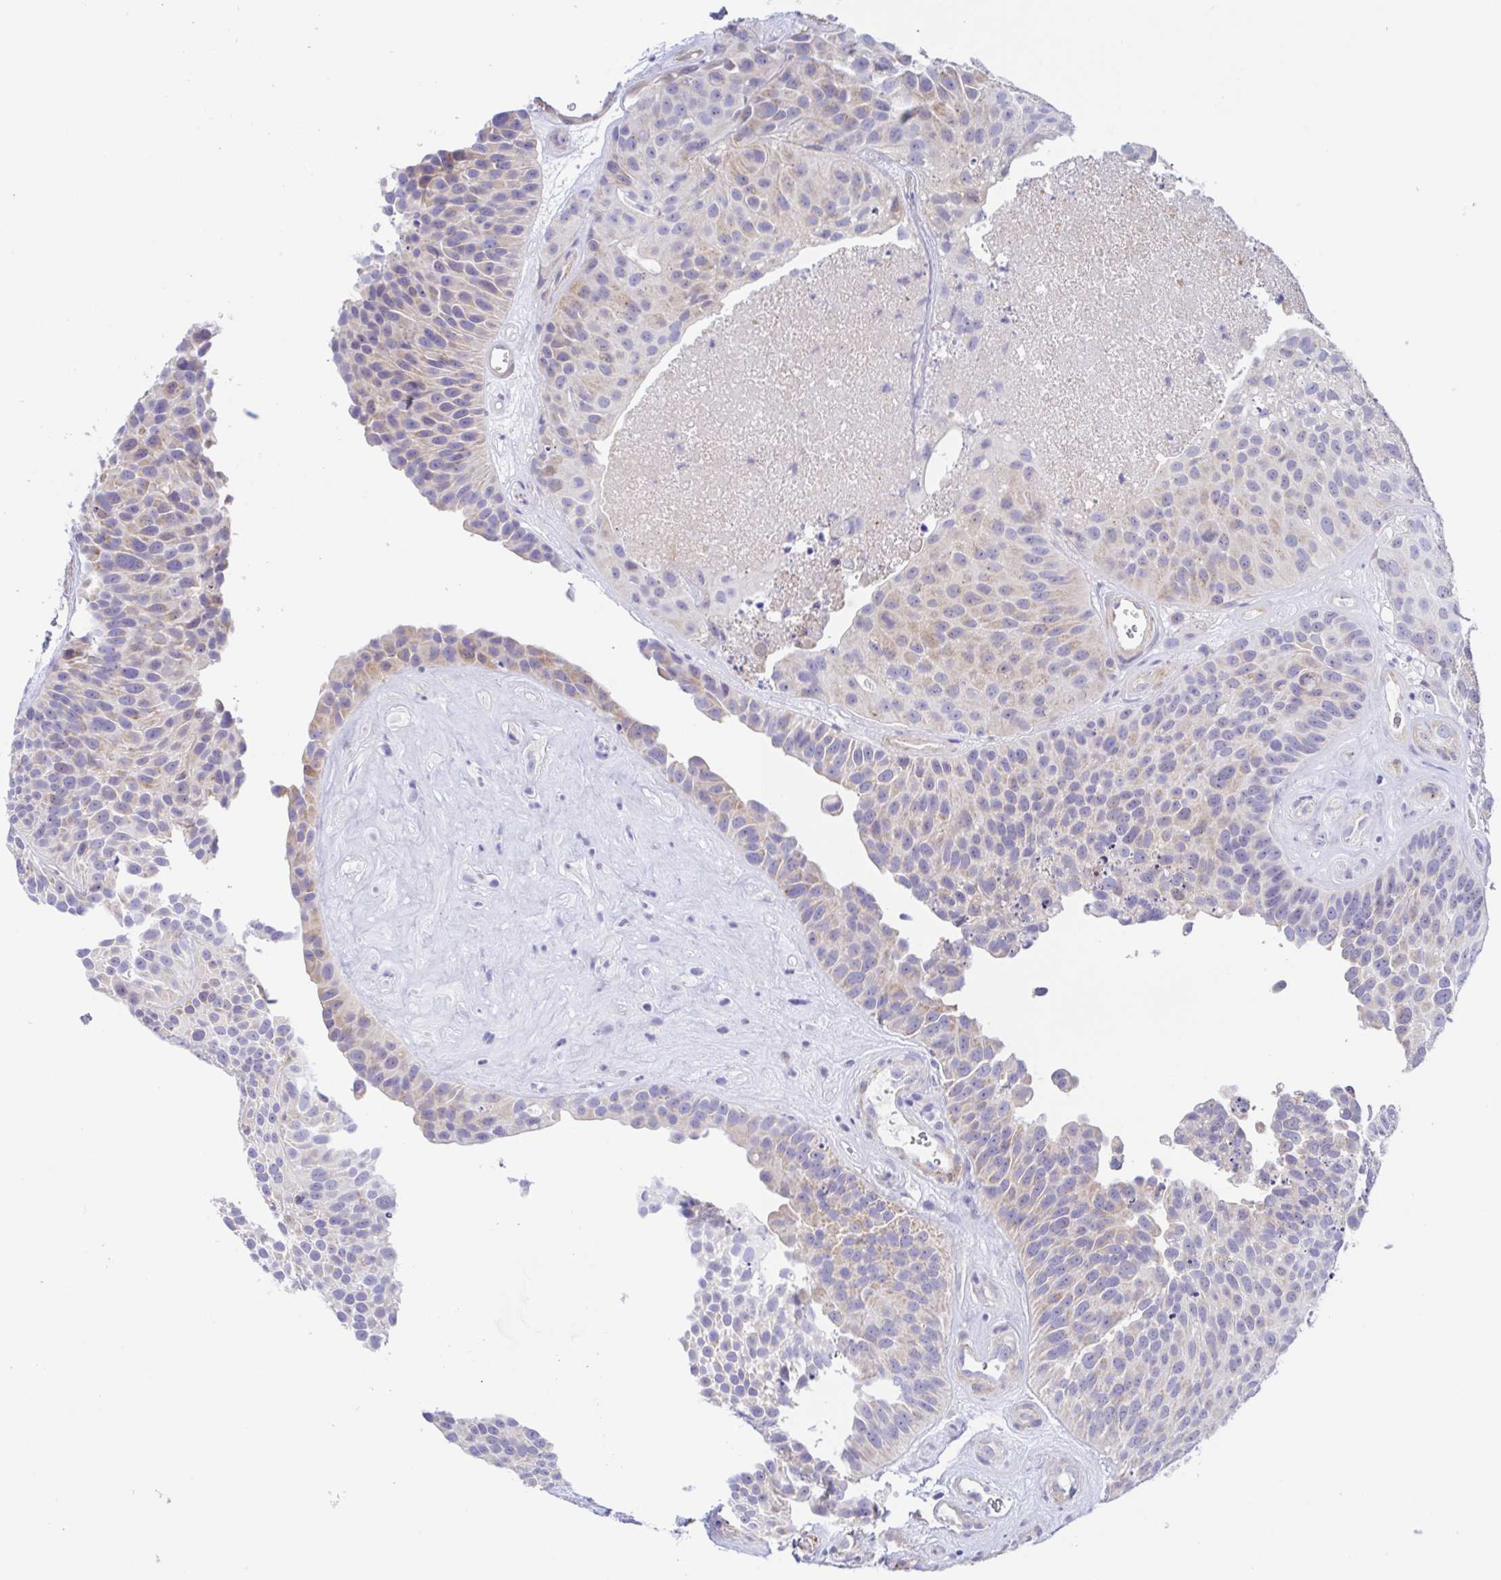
{"staining": {"intensity": "moderate", "quantity": ">75%", "location": "cytoplasmic/membranous"}, "tissue": "urothelial cancer", "cell_type": "Tumor cells", "image_type": "cancer", "snomed": [{"axis": "morphology", "description": "Urothelial carcinoma, Low grade"}, {"axis": "topography", "description": "Urinary bladder"}], "caption": "There is medium levels of moderate cytoplasmic/membranous positivity in tumor cells of urothelial carcinoma (low-grade), as demonstrated by immunohistochemical staining (brown color).", "gene": "MUCL3", "patient": {"sex": "male", "age": 76}}